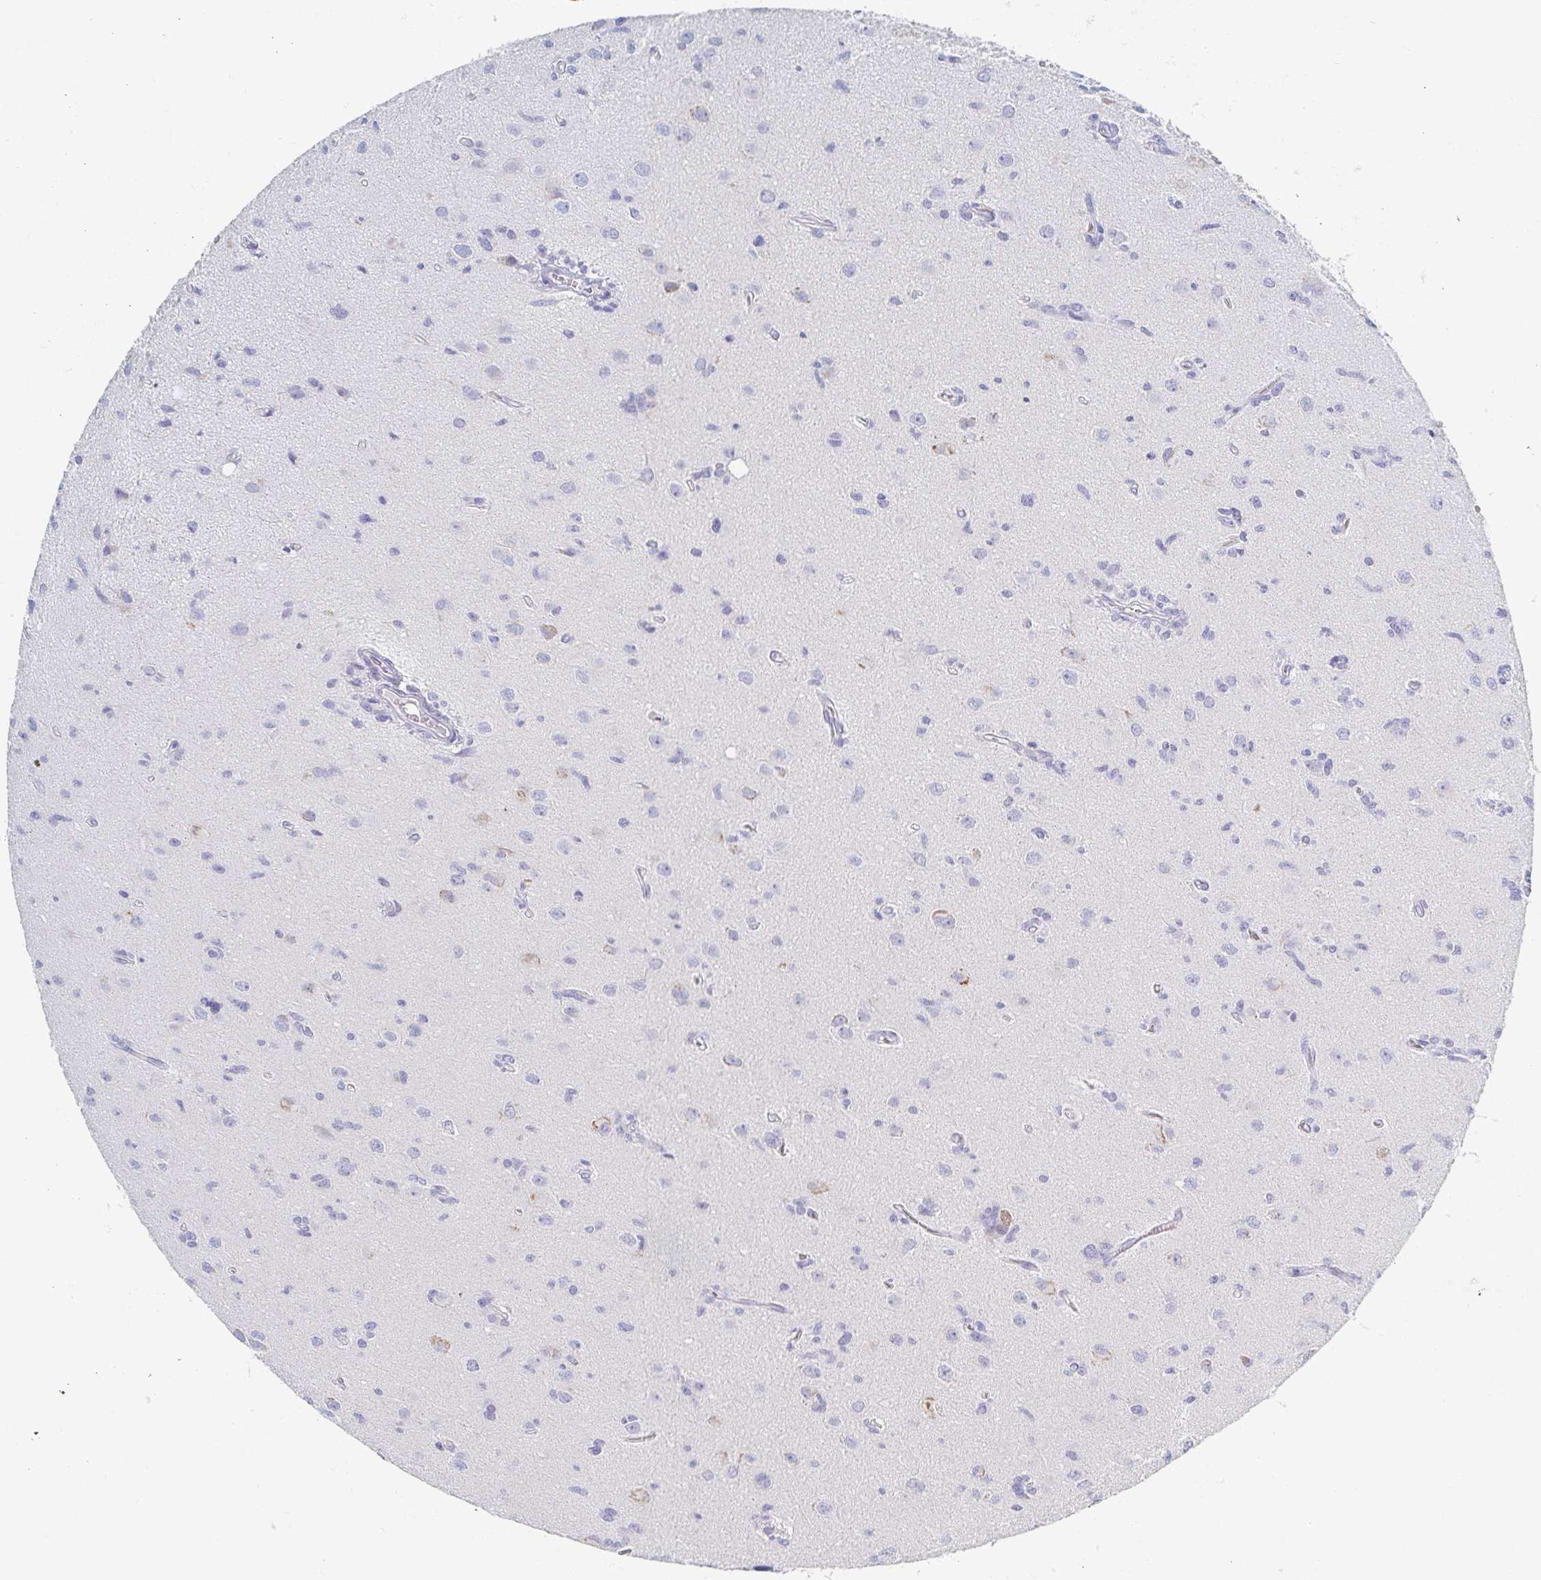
{"staining": {"intensity": "negative", "quantity": "none", "location": "none"}, "tissue": "glioma", "cell_type": "Tumor cells", "image_type": "cancer", "snomed": [{"axis": "morphology", "description": "Glioma, malignant, High grade"}, {"axis": "topography", "description": "Brain"}], "caption": "Image shows no significant protein positivity in tumor cells of glioma.", "gene": "MYLK2", "patient": {"sex": "male", "age": 67}}